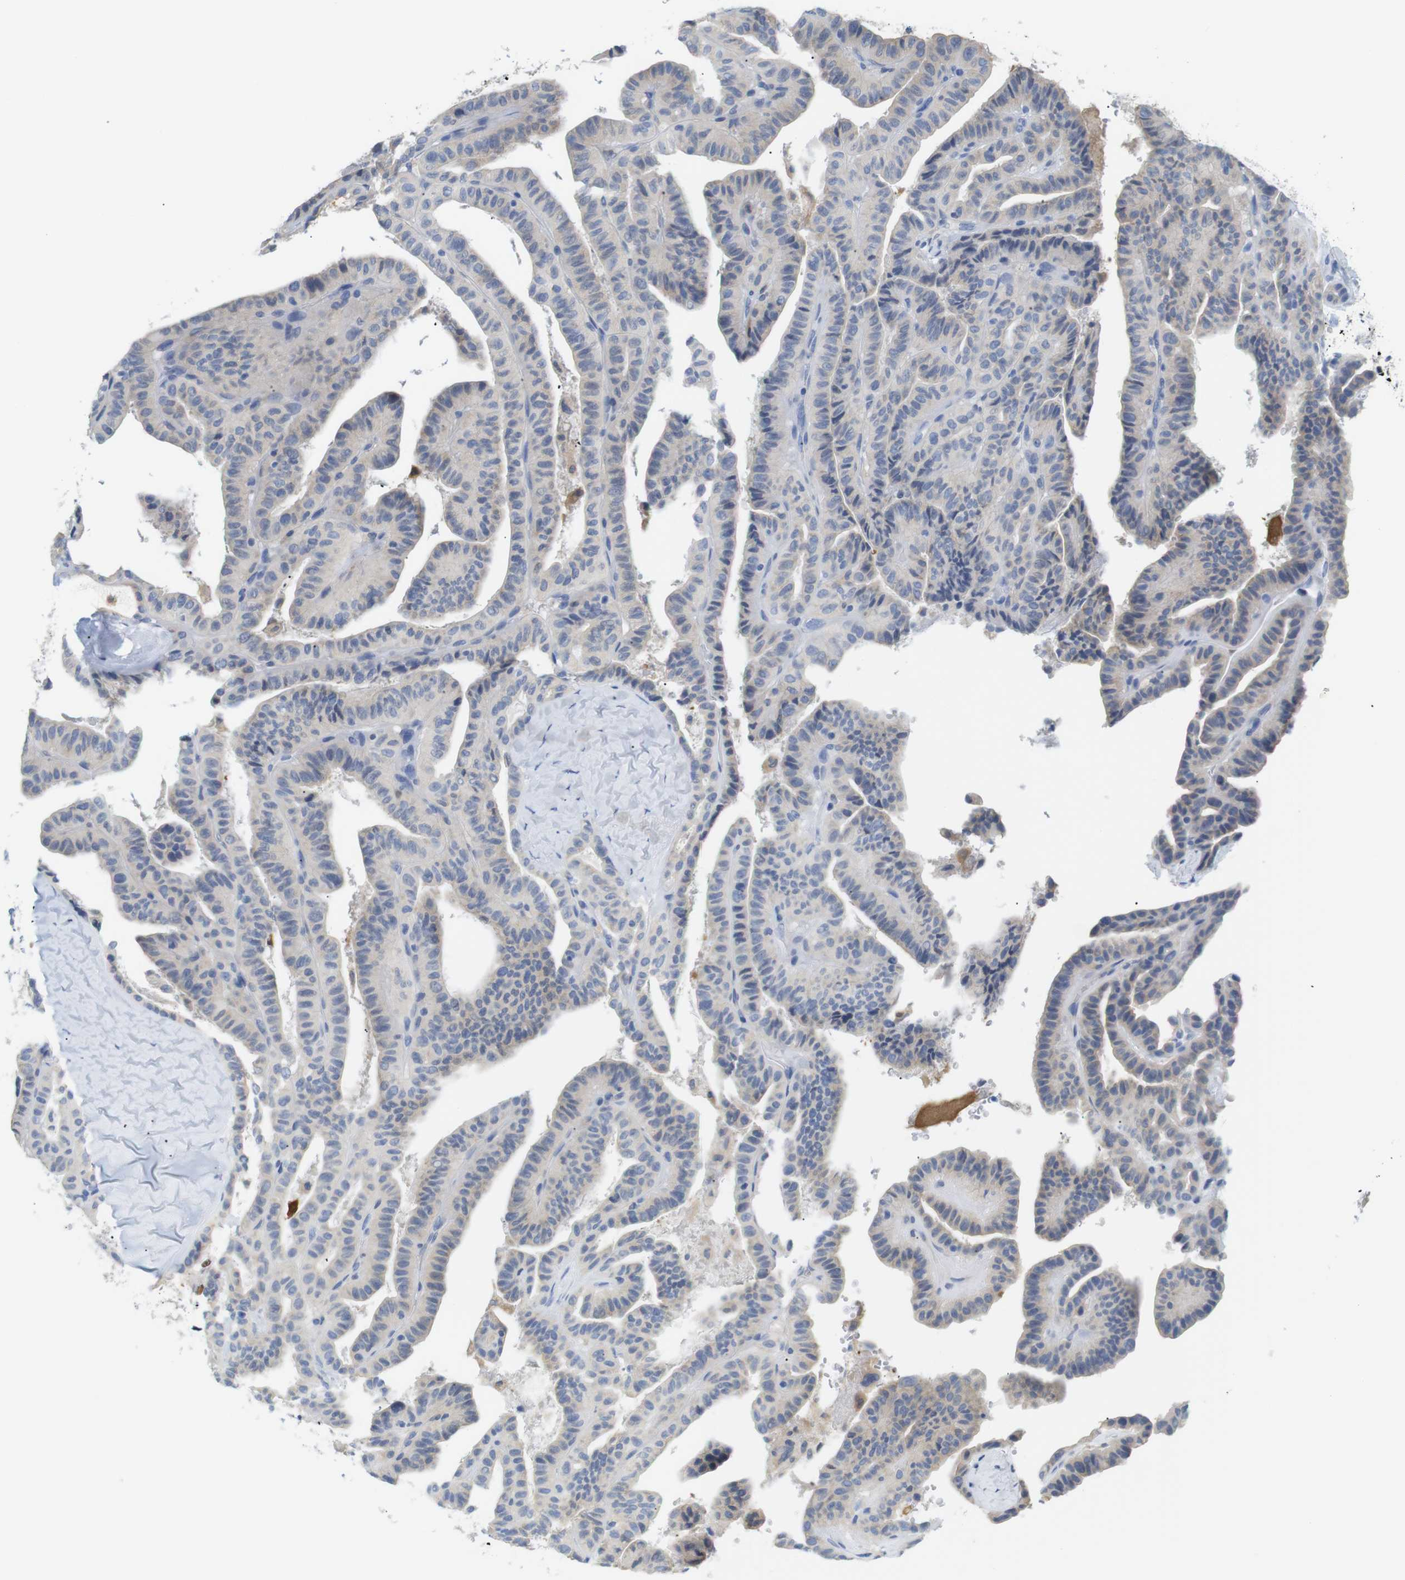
{"staining": {"intensity": "negative", "quantity": "none", "location": "none"}, "tissue": "thyroid cancer", "cell_type": "Tumor cells", "image_type": "cancer", "snomed": [{"axis": "morphology", "description": "Papillary adenocarcinoma, NOS"}, {"axis": "topography", "description": "Thyroid gland"}], "caption": "Tumor cells are negative for protein expression in human papillary adenocarcinoma (thyroid).", "gene": "NEBL", "patient": {"sex": "male", "age": 77}}